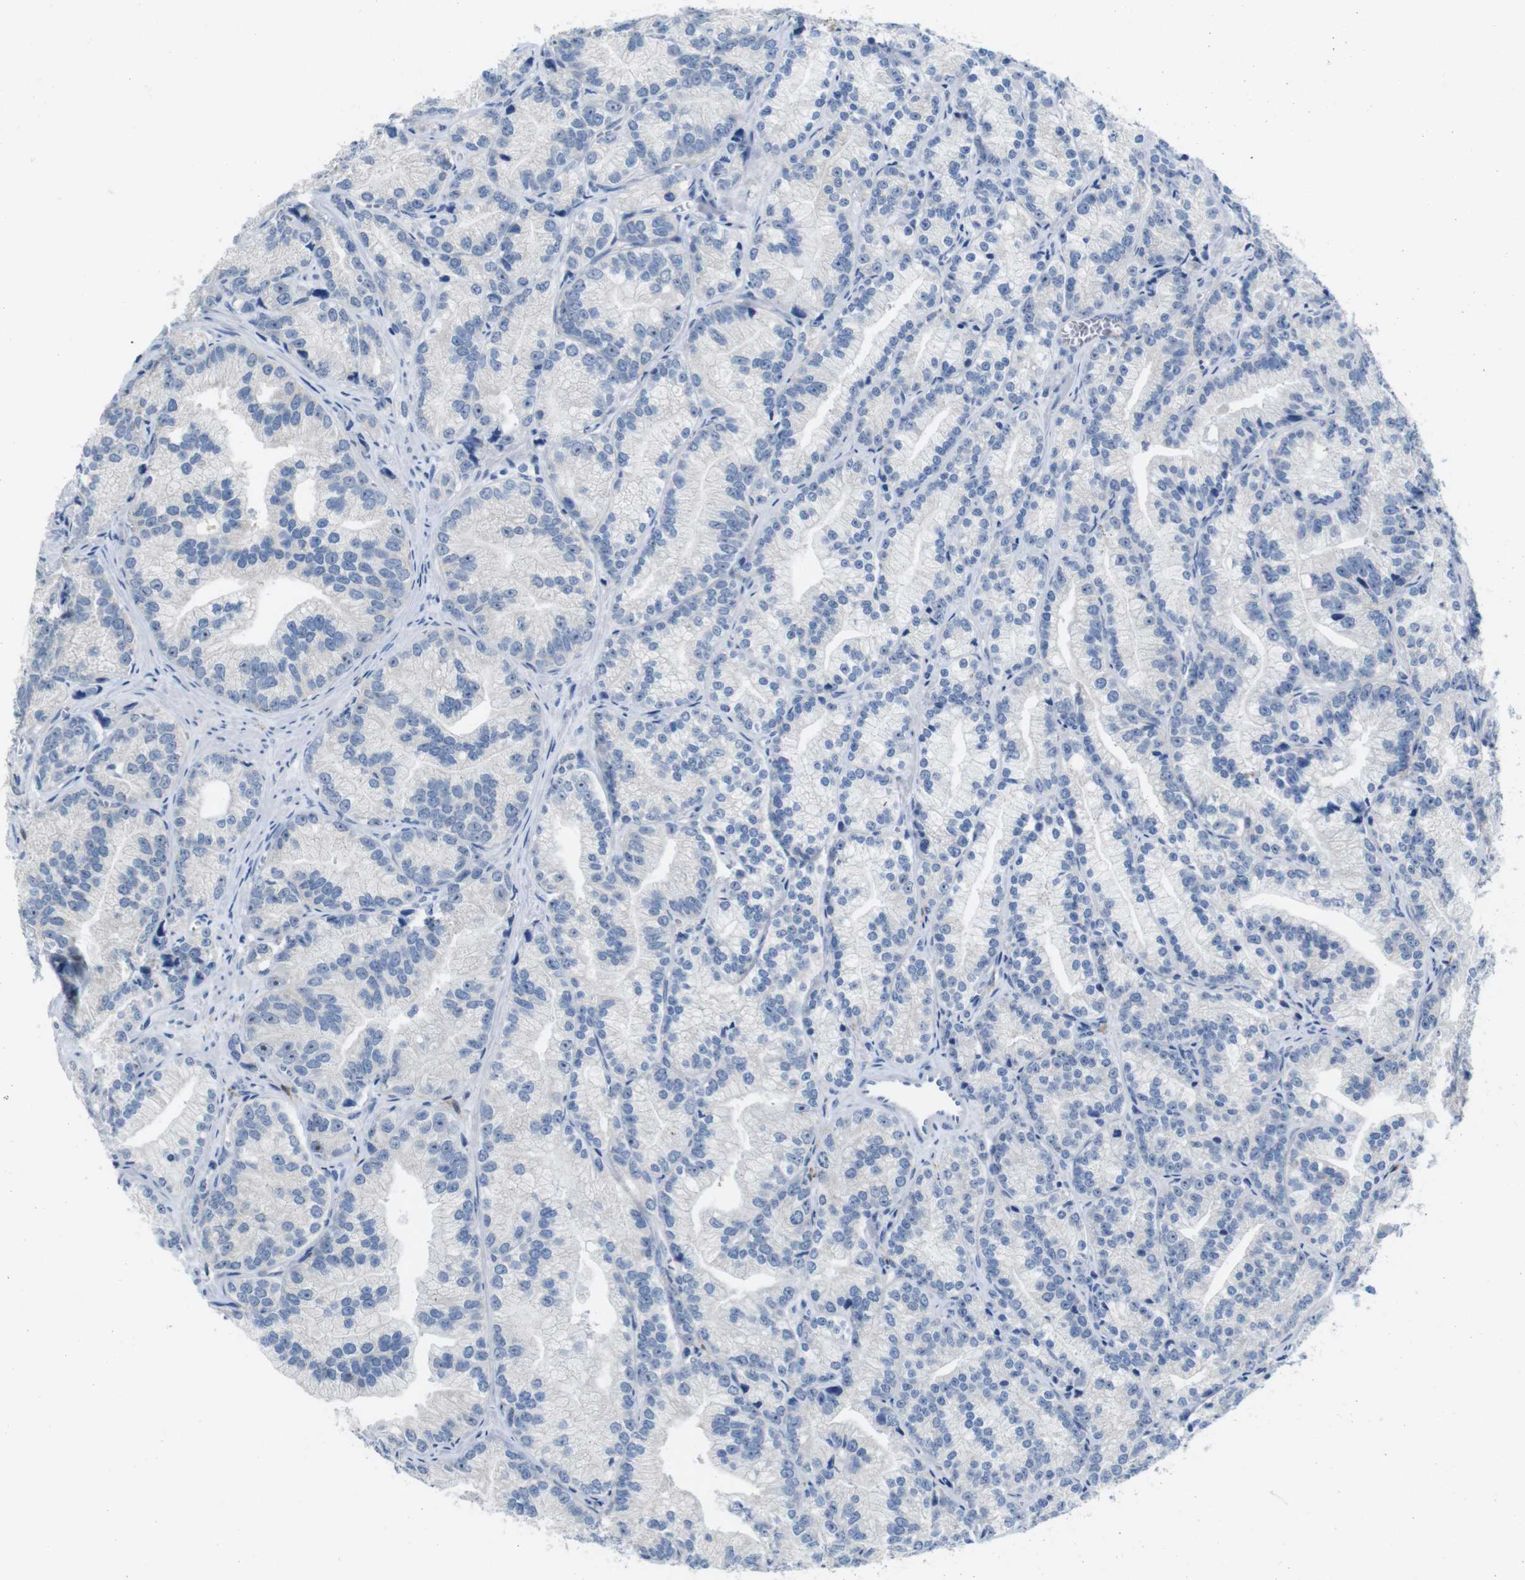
{"staining": {"intensity": "negative", "quantity": "none", "location": "none"}, "tissue": "prostate cancer", "cell_type": "Tumor cells", "image_type": "cancer", "snomed": [{"axis": "morphology", "description": "Adenocarcinoma, Low grade"}, {"axis": "topography", "description": "Prostate"}], "caption": "Tumor cells show no significant protein positivity in low-grade adenocarcinoma (prostate).", "gene": "C1orf210", "patient": {"sex": "male", "age": 89}}